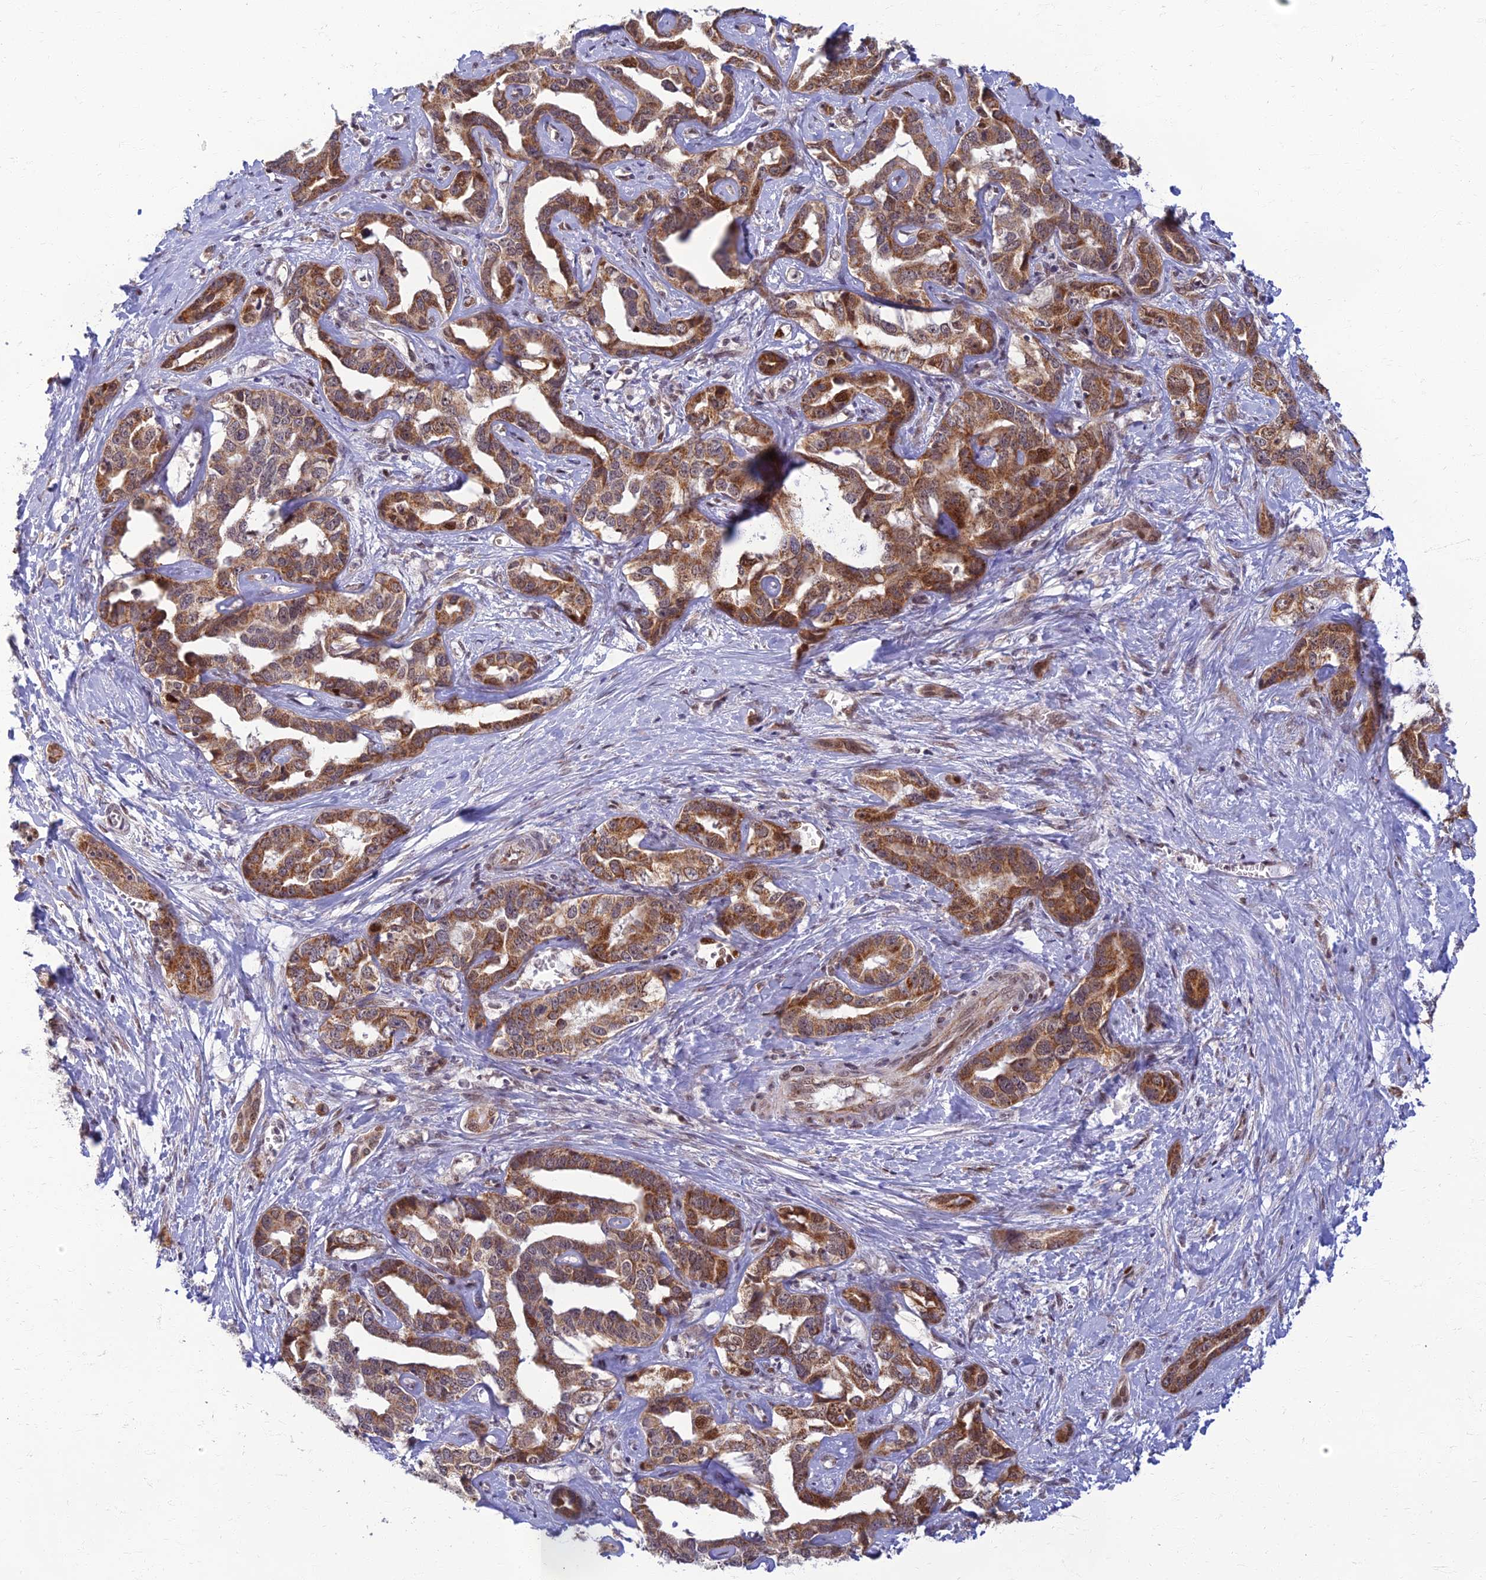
{"staining": {"intensity": "moderate", "quantity": ">75%", "location": "cytoplasmic/membranous"}, "tissue": "liver cancer", "cell_type": "Tumor cells", "image_type": "cancer", "snomed": [{"axis": "morphology", "description": "Cholangiocarcinoma"}, {"axis": "topography", "description": "Liver"}], "caption": "Protein expression analysis of cholangiocarcinoma (liver) exhibits moderate cytoplasmic/membranous positivity in approximately >75% of tumor cells. (brown staining indicates protein expression, while blue staining denotes nuclei).", "gene": "EARS2", "patient": {"sex": "male", "age": 59}}